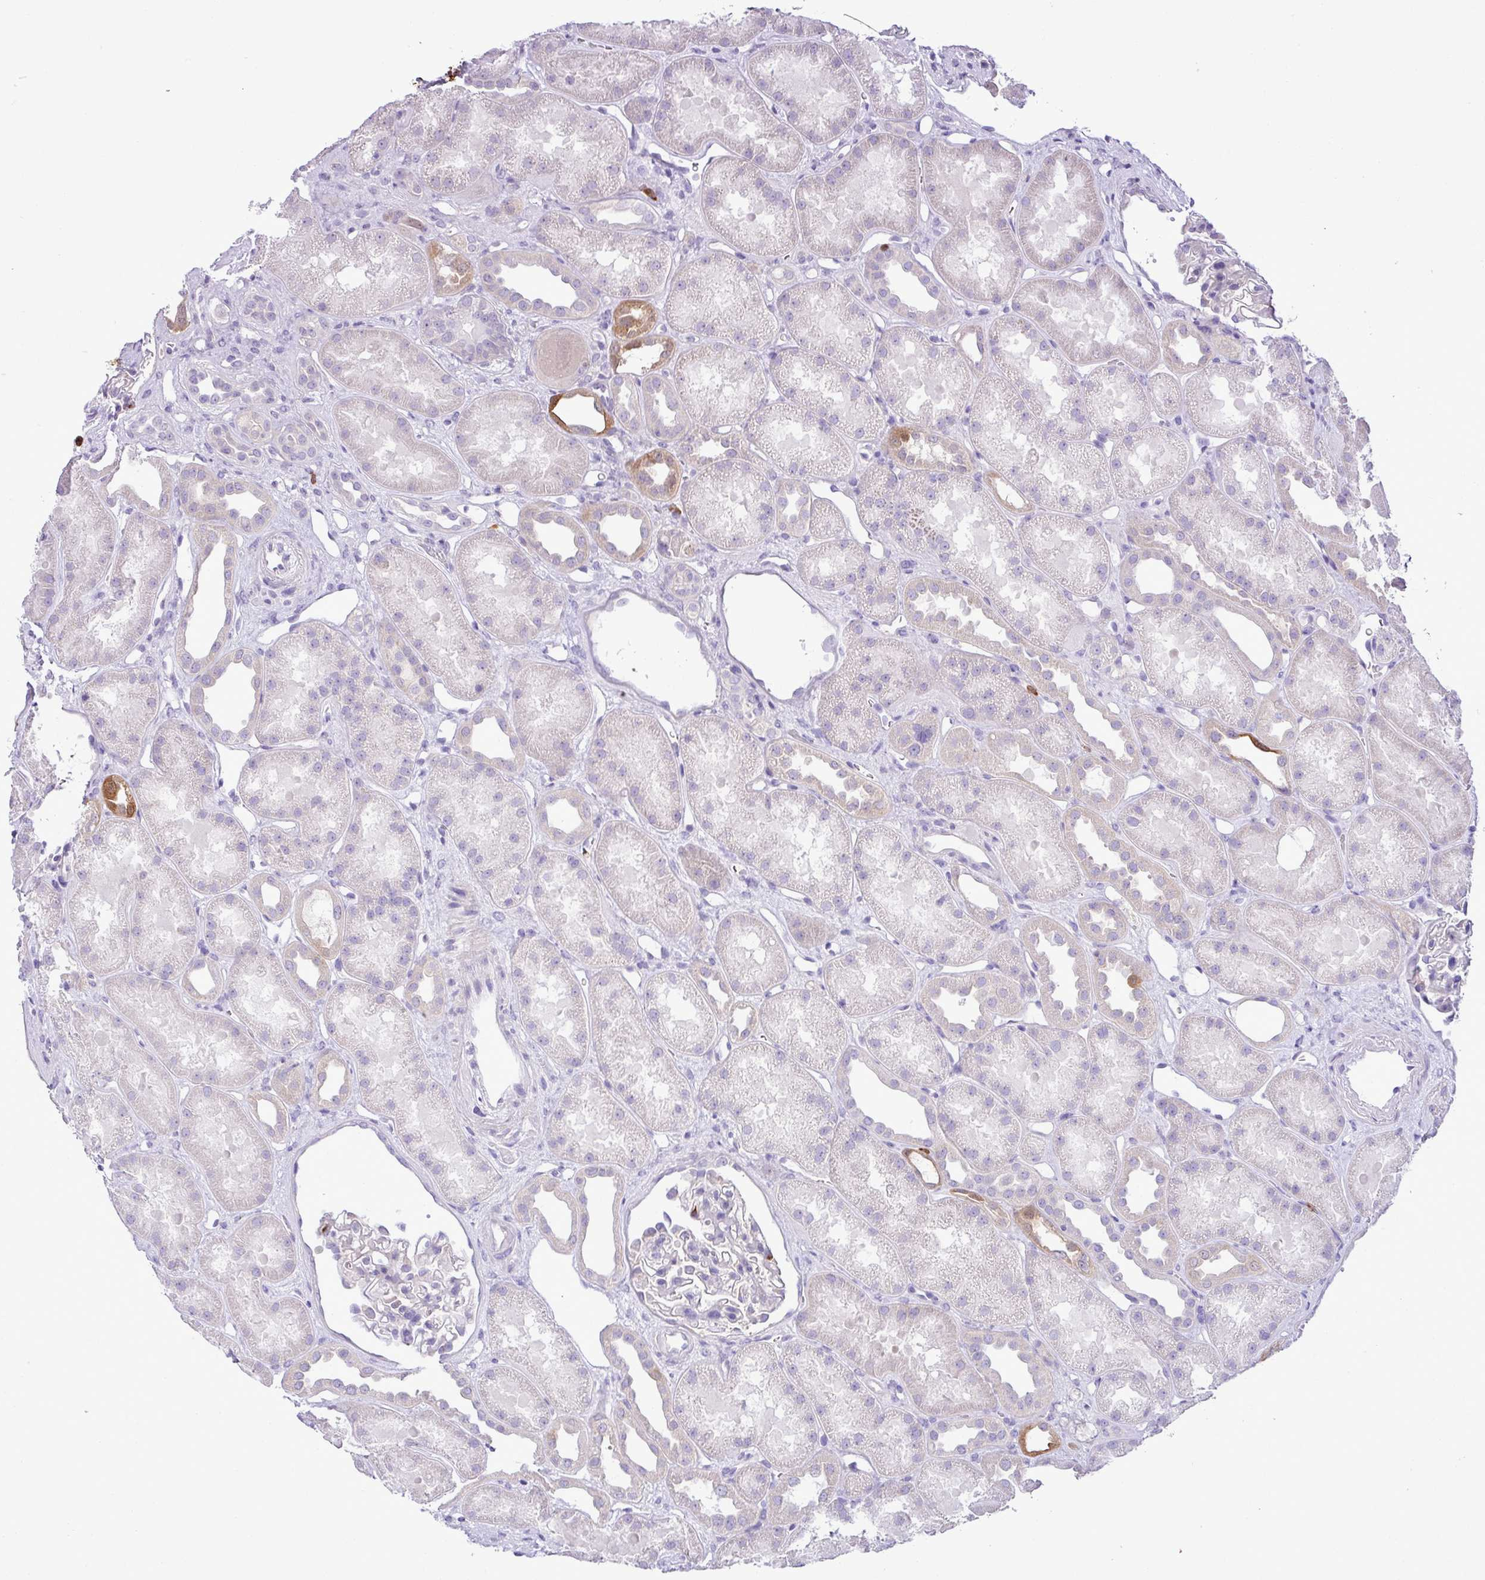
{"staining": {"intensity": "negative", "quantity": "none", "location": "none"}, "tissue": "kidney", "cell_type": "Cells in glomeruli", "image_type": "normal", "snomed": [{"axis": "morphology", "description": "Normal tissue, NOS"}, {"axis": "topography", "description": "Kidney"}], "caption": "Cells in glomeruli show no significant protein positivity in unremarkable kidney.", "gene": "ZSCAN5A", "patient": {"sex": "male", "age": 61}}